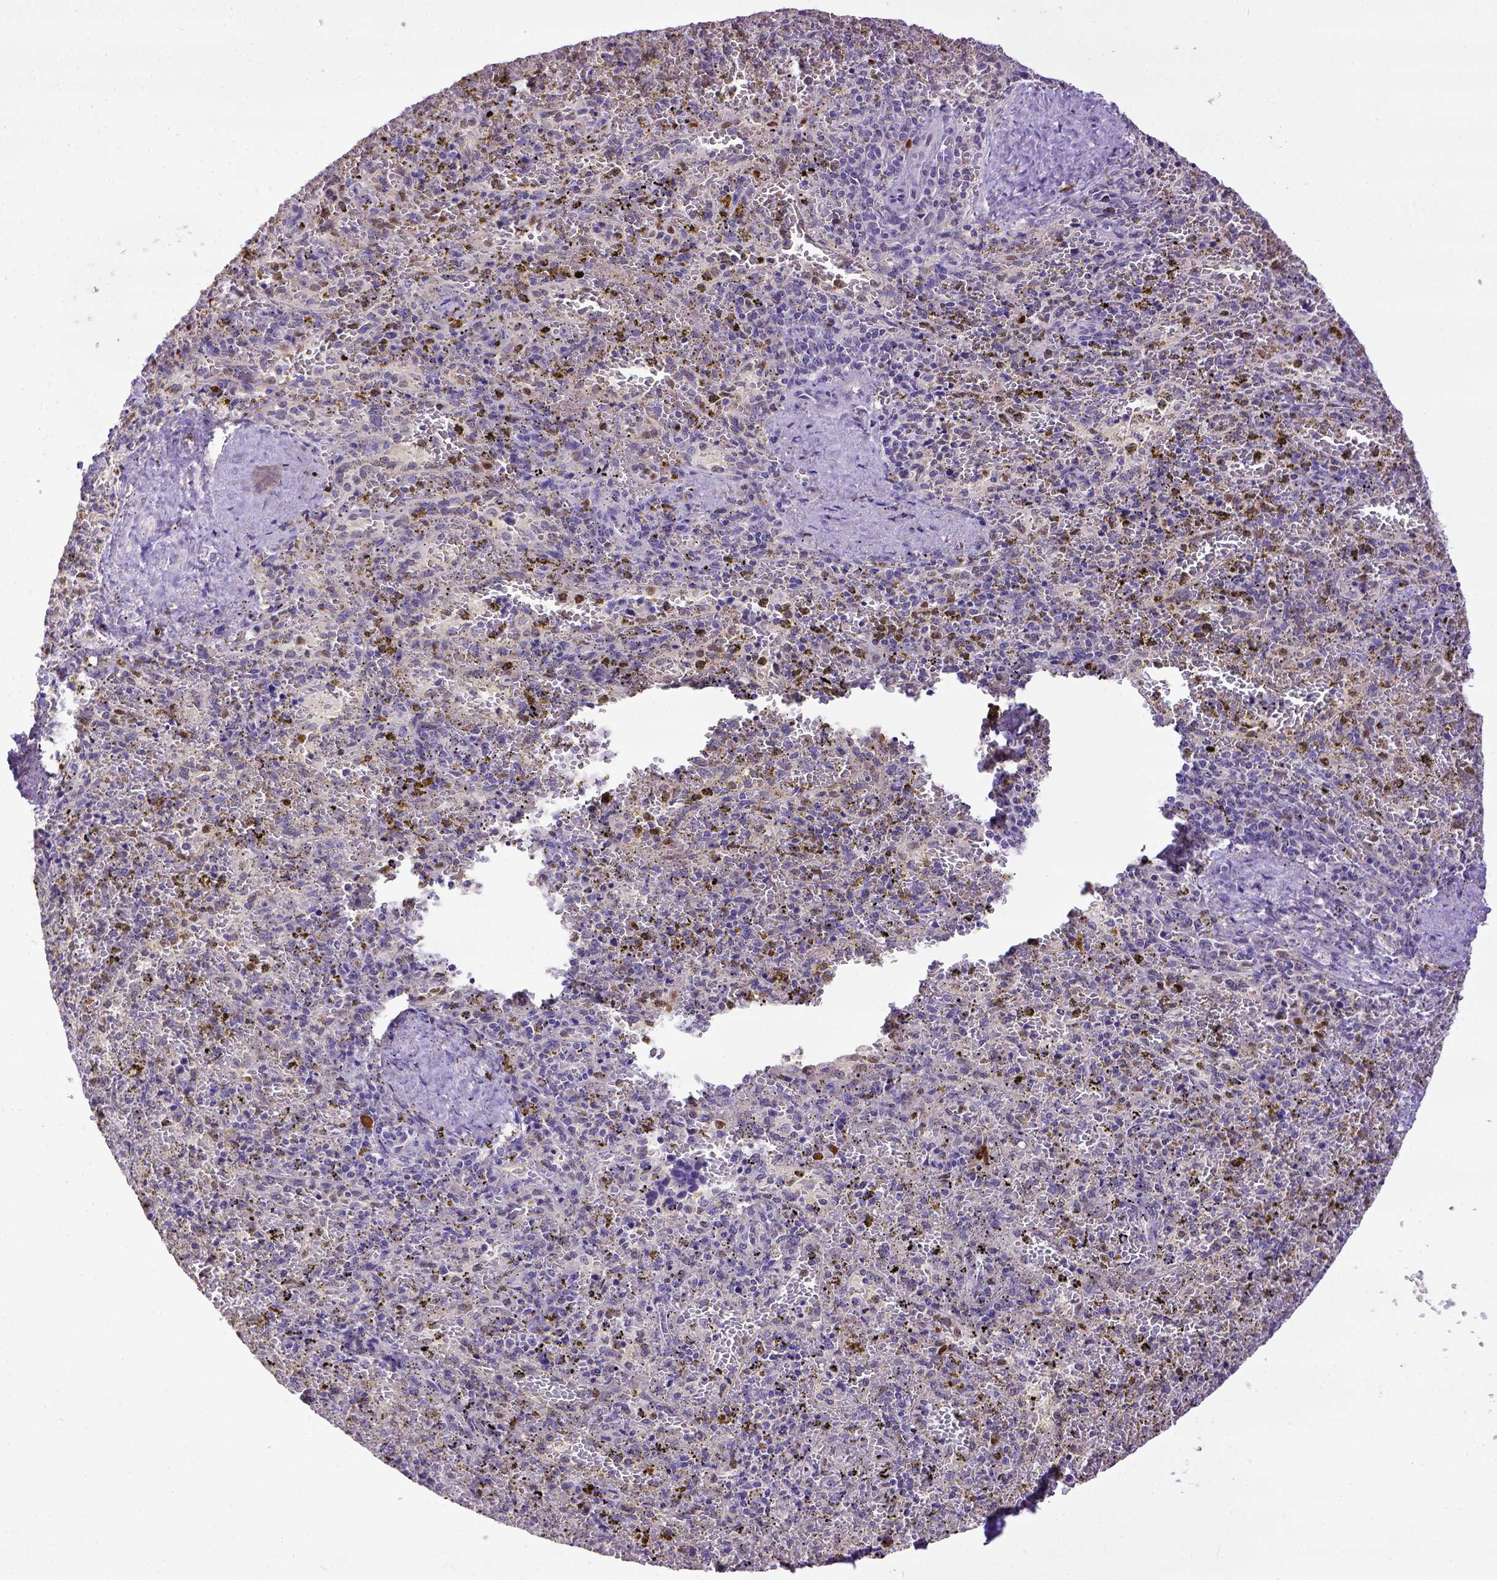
{"staining": {"intensity": "negative", "quantity": "none", "location": "none"}, "tissue": "spleen", "cell_type": "Cells in red pulp", "image_type": "normal", "snomed": [{"axis": "morphology", "description": "Normal tissue, NOS"}, {"axis": "topography", "description": "Spleen"}], "caption": "Immunohistochemistry photomicrograph of unremarkable spleen: human spleen stained with DAB reveals no significant protein expression in cells in red pulp. (Stains: DAB (3,3'-diaminobenzidine) immunohistochemistry (IHC) with hematoxylin counter stain, Microscopy: brightfield microscopy at high magnification).", "gene": "CDKN1A", "patient": {"sex": "female", "age": 50}}